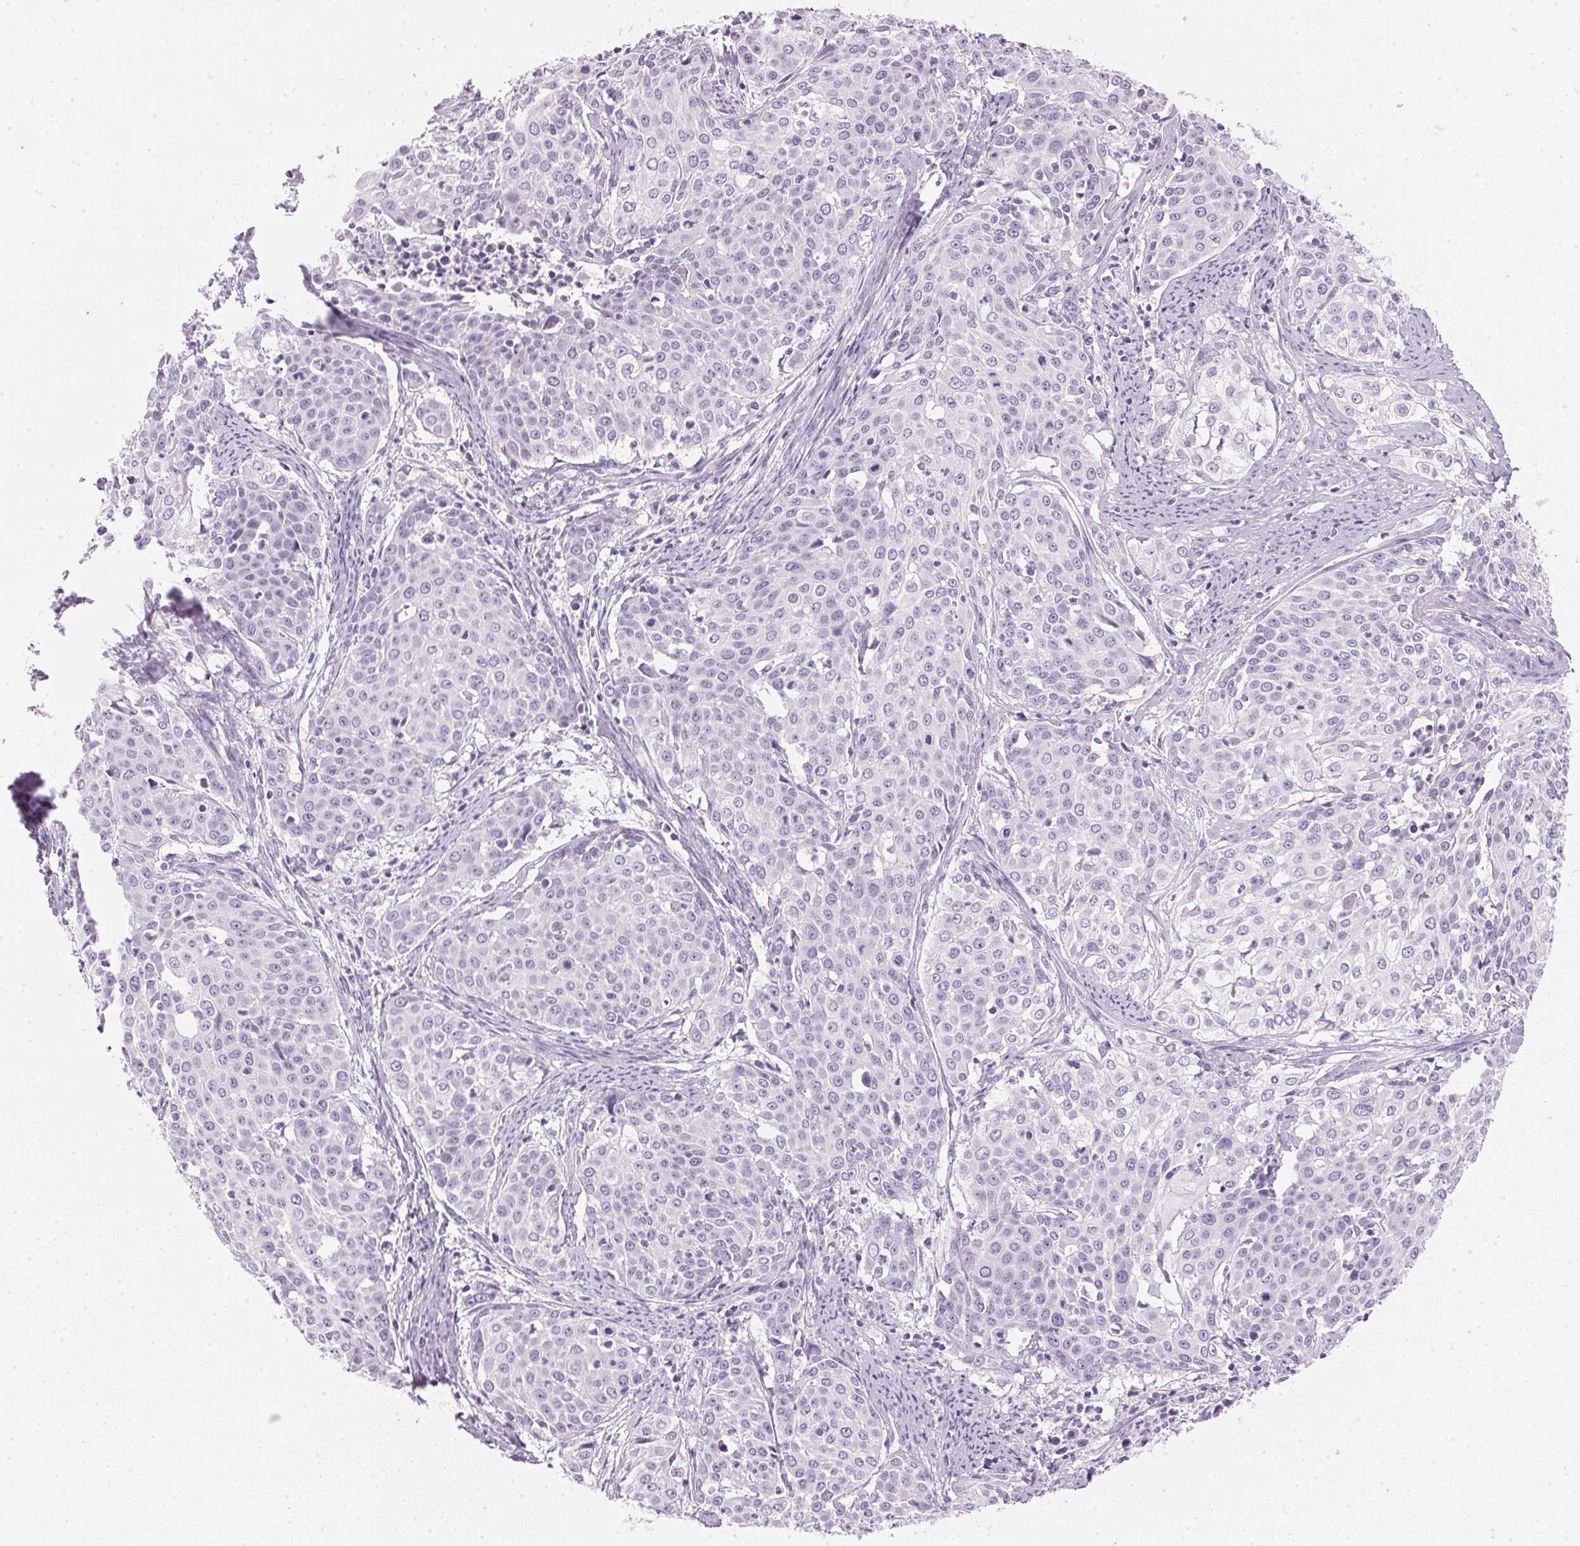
{"staining": {"intensity": "negative", "quantity": "none", "location": "none"}, "tissue": "cervical cancer", "cell_type": "Tumor cells", "image_type": "cancer", "snomed": [{"axis": "morphology", "description": "Squamous cell carcinoma, NOS"}, {"axis": "topography", "description": "Cervix"}], "caption": "Image shows no significant protein positivity in tumor cells of squamous cell carcinoma (cervical).", "gene": "IGFBP1", "patient": {"sex": "female", "age": 39}}